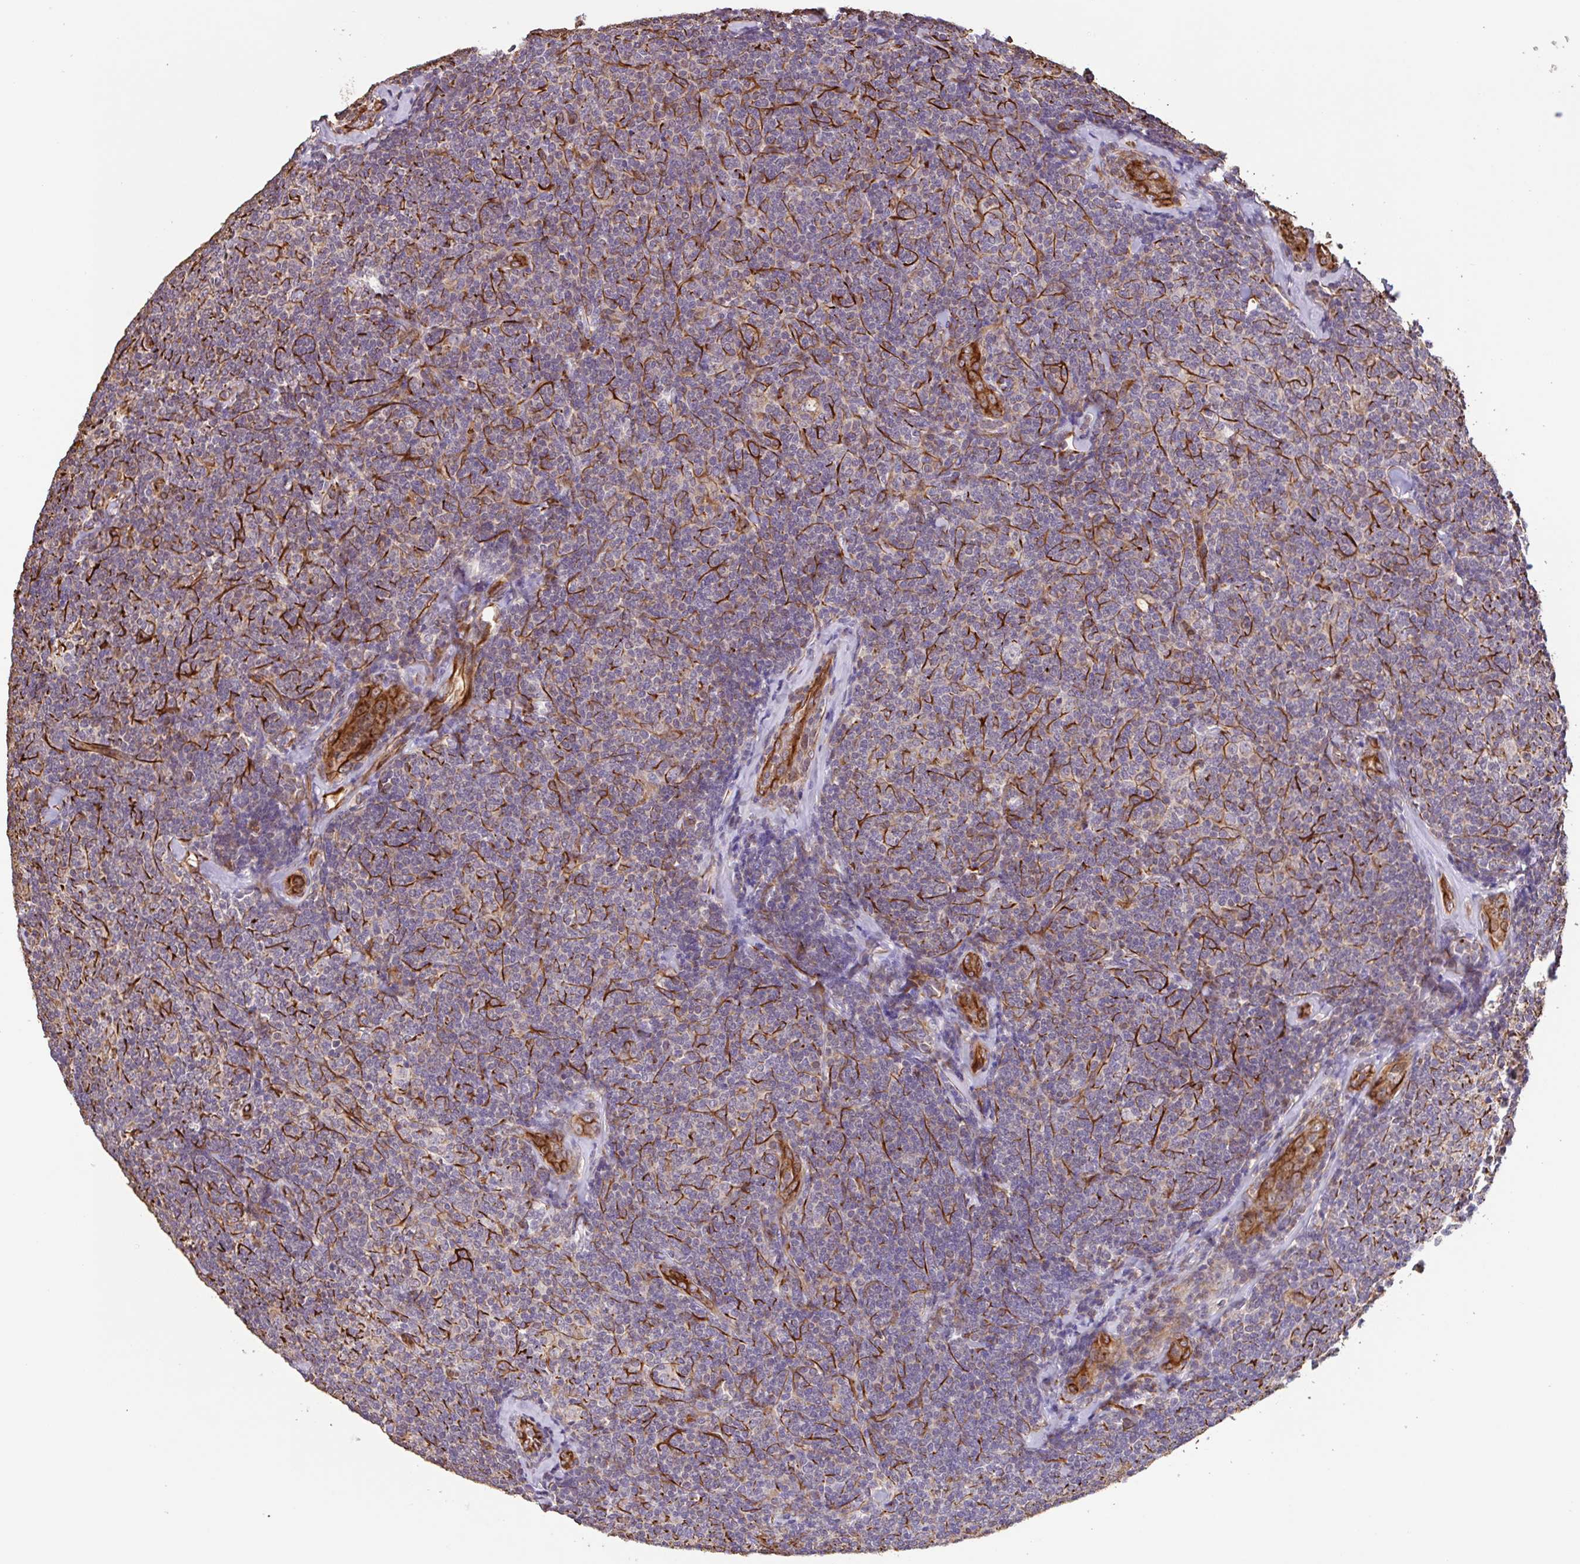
{"staining": {"intensity": "negative", "quantity": "none", "location": "none"}, "tissue": "lymphoma", "cell_type": "Tumor cells", "image_type": "cancer", "snomed": [{"axis": "morphology", "description": "Malignant lymphoma, non-Hodgkin's type, Low grade"}, {"axis": "topography", "description": "Lymph node"}], "caption": "High power microscopy micrograph of an IHC image of low-grade malignant lymphoma, non-Hodgkin's type, revealing no significant positivity in tumor cells.", "gene": "ZNF790", "patient": {"sex": "female", "age": 56}}